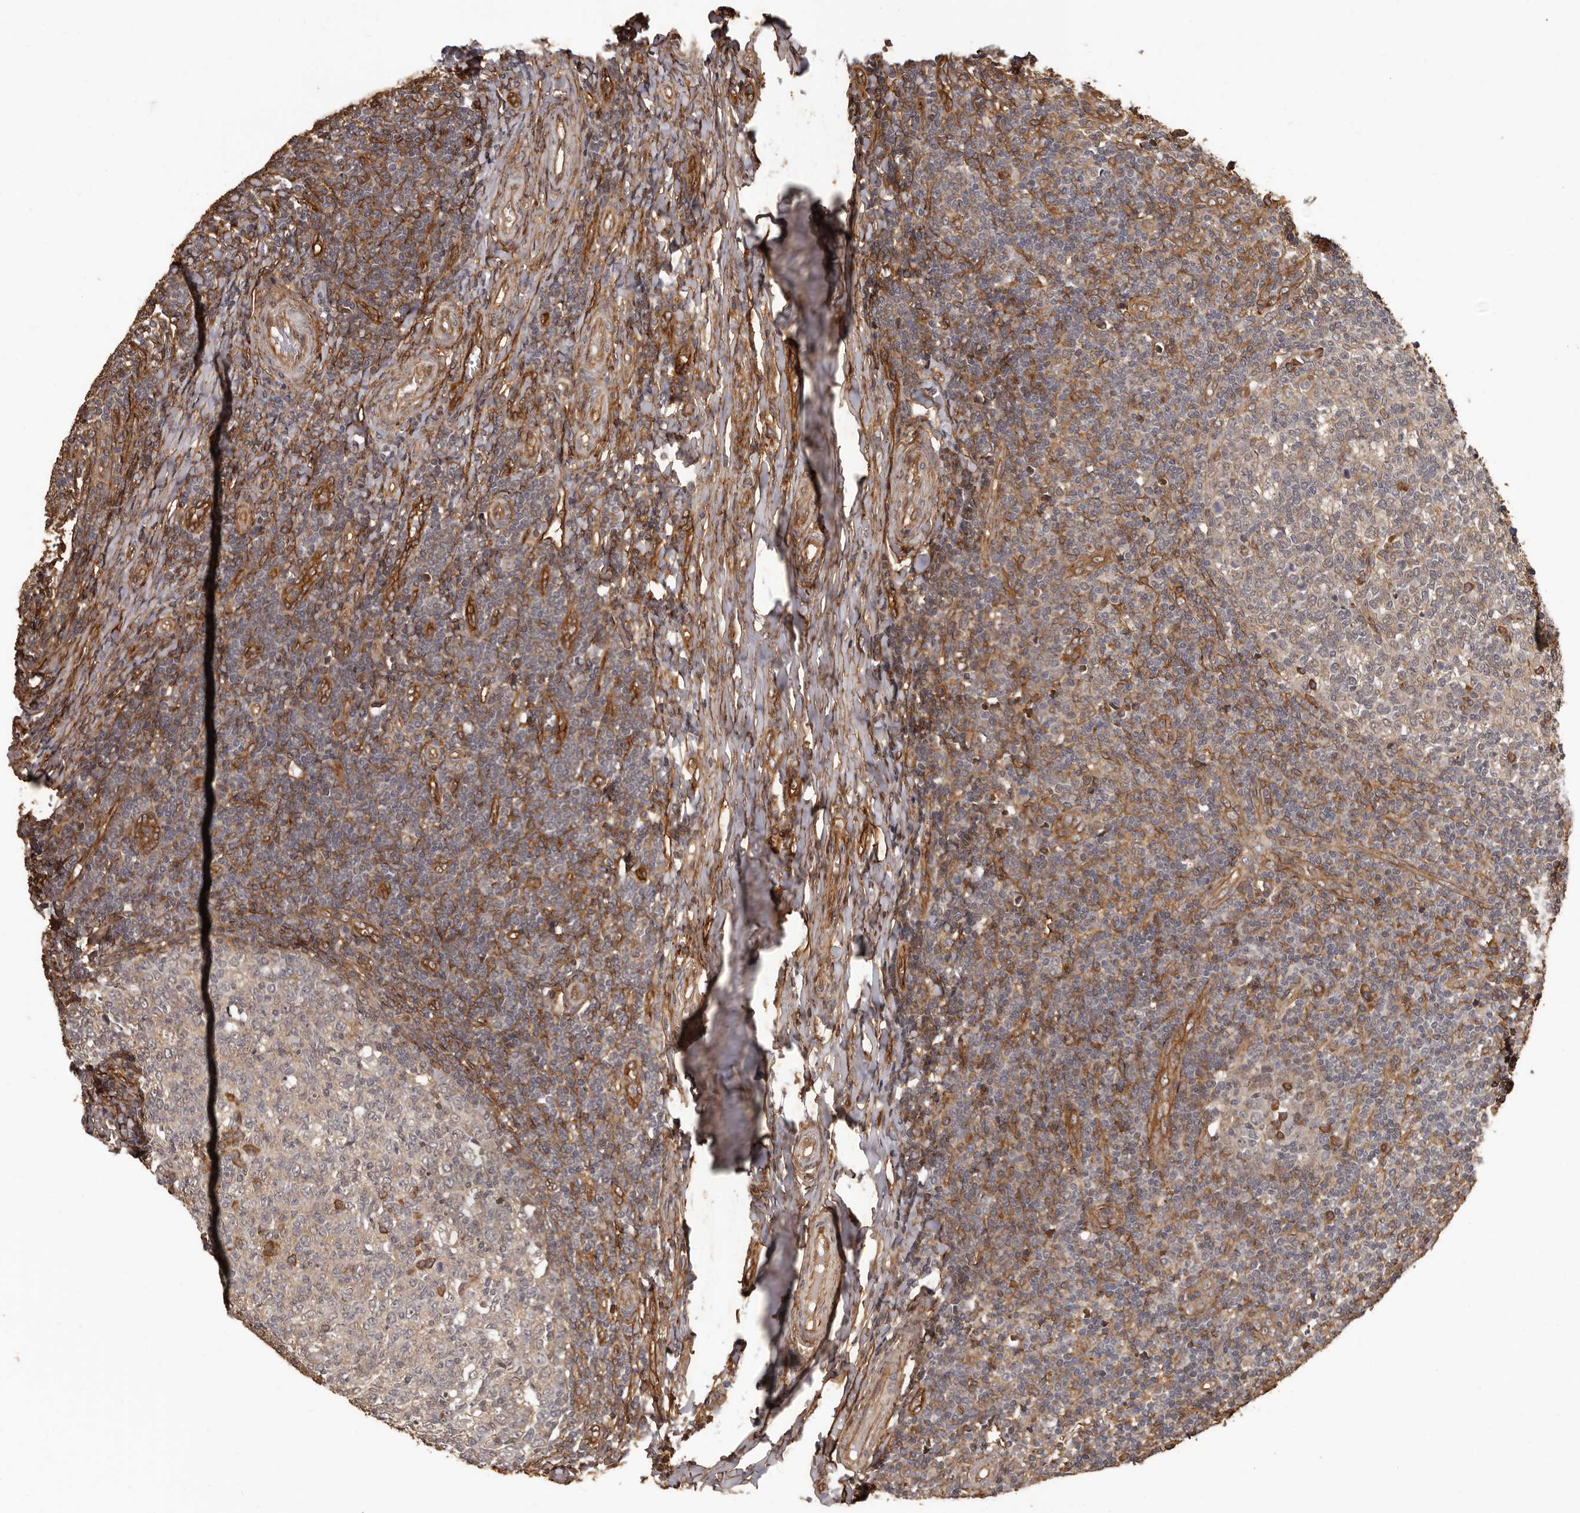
{"staining": {"intensity": "moderate", "quantity": "<25%", "location": "cytoplasmic/membranous"}, "tissue": "tonsil", "cell_type": "Germinal center cells", "image_type": "normal", "snomed": [{"axis": "morphology", "description": "Normal tissue, NOS"}, {"axis": "topography", "description": "Tonsil"}], "caption": "A brown stain labels moderate cytoplasmic/membranous positivity of a protein in germinal center cells of benign tonsil. (brown staining indicates protein expression, while blue staining denotes nuclei).", "gene": "SLITRK6", "patient": {"sex": "female", "age": 19}}